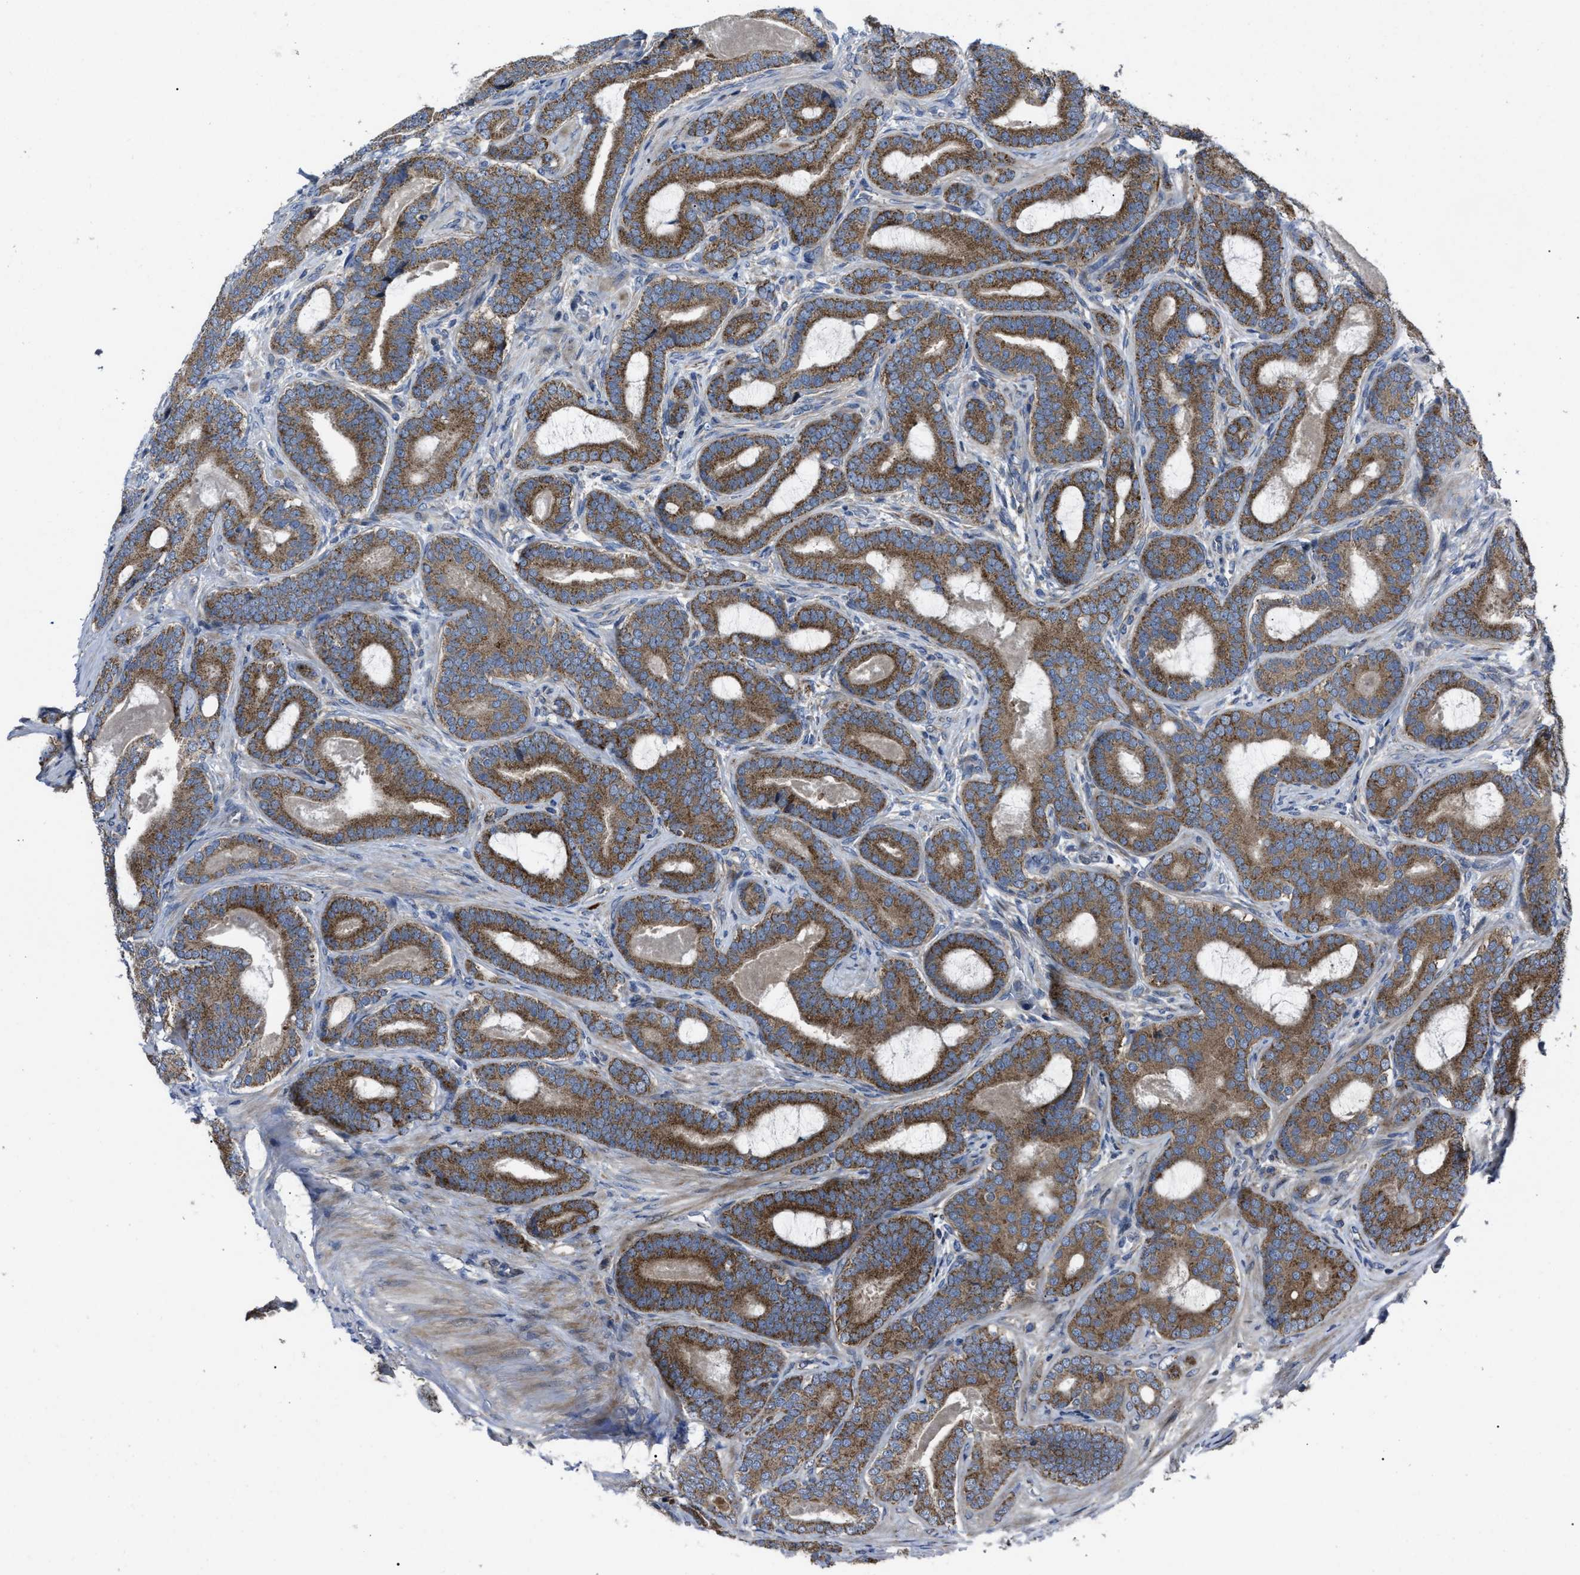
{"staining": {"intensity": "moderate", "quantity": ">75%", "location": "cytoplasmic/membranous"}, "tissue": "prostate cancer", "cell_type": "Tumor cells", "image_type": "cancer", "snomed": [{"axis": "morphology", "description": "Adenocarcinoma, High grade"}, {"axis": "topography", "description": "Prostate"}], "caption": "Protein expression analysis of human prostate cancer reveals moderate cytoplasmic/membranous staining in about >75% of tumor cells. The staining is performed using DAB brown chromogen to label protein expression. The nuclei are counter-stained blue using hematoxylin.", "gene": "PASK", "patient": {"sex": "male", "age": 60}}